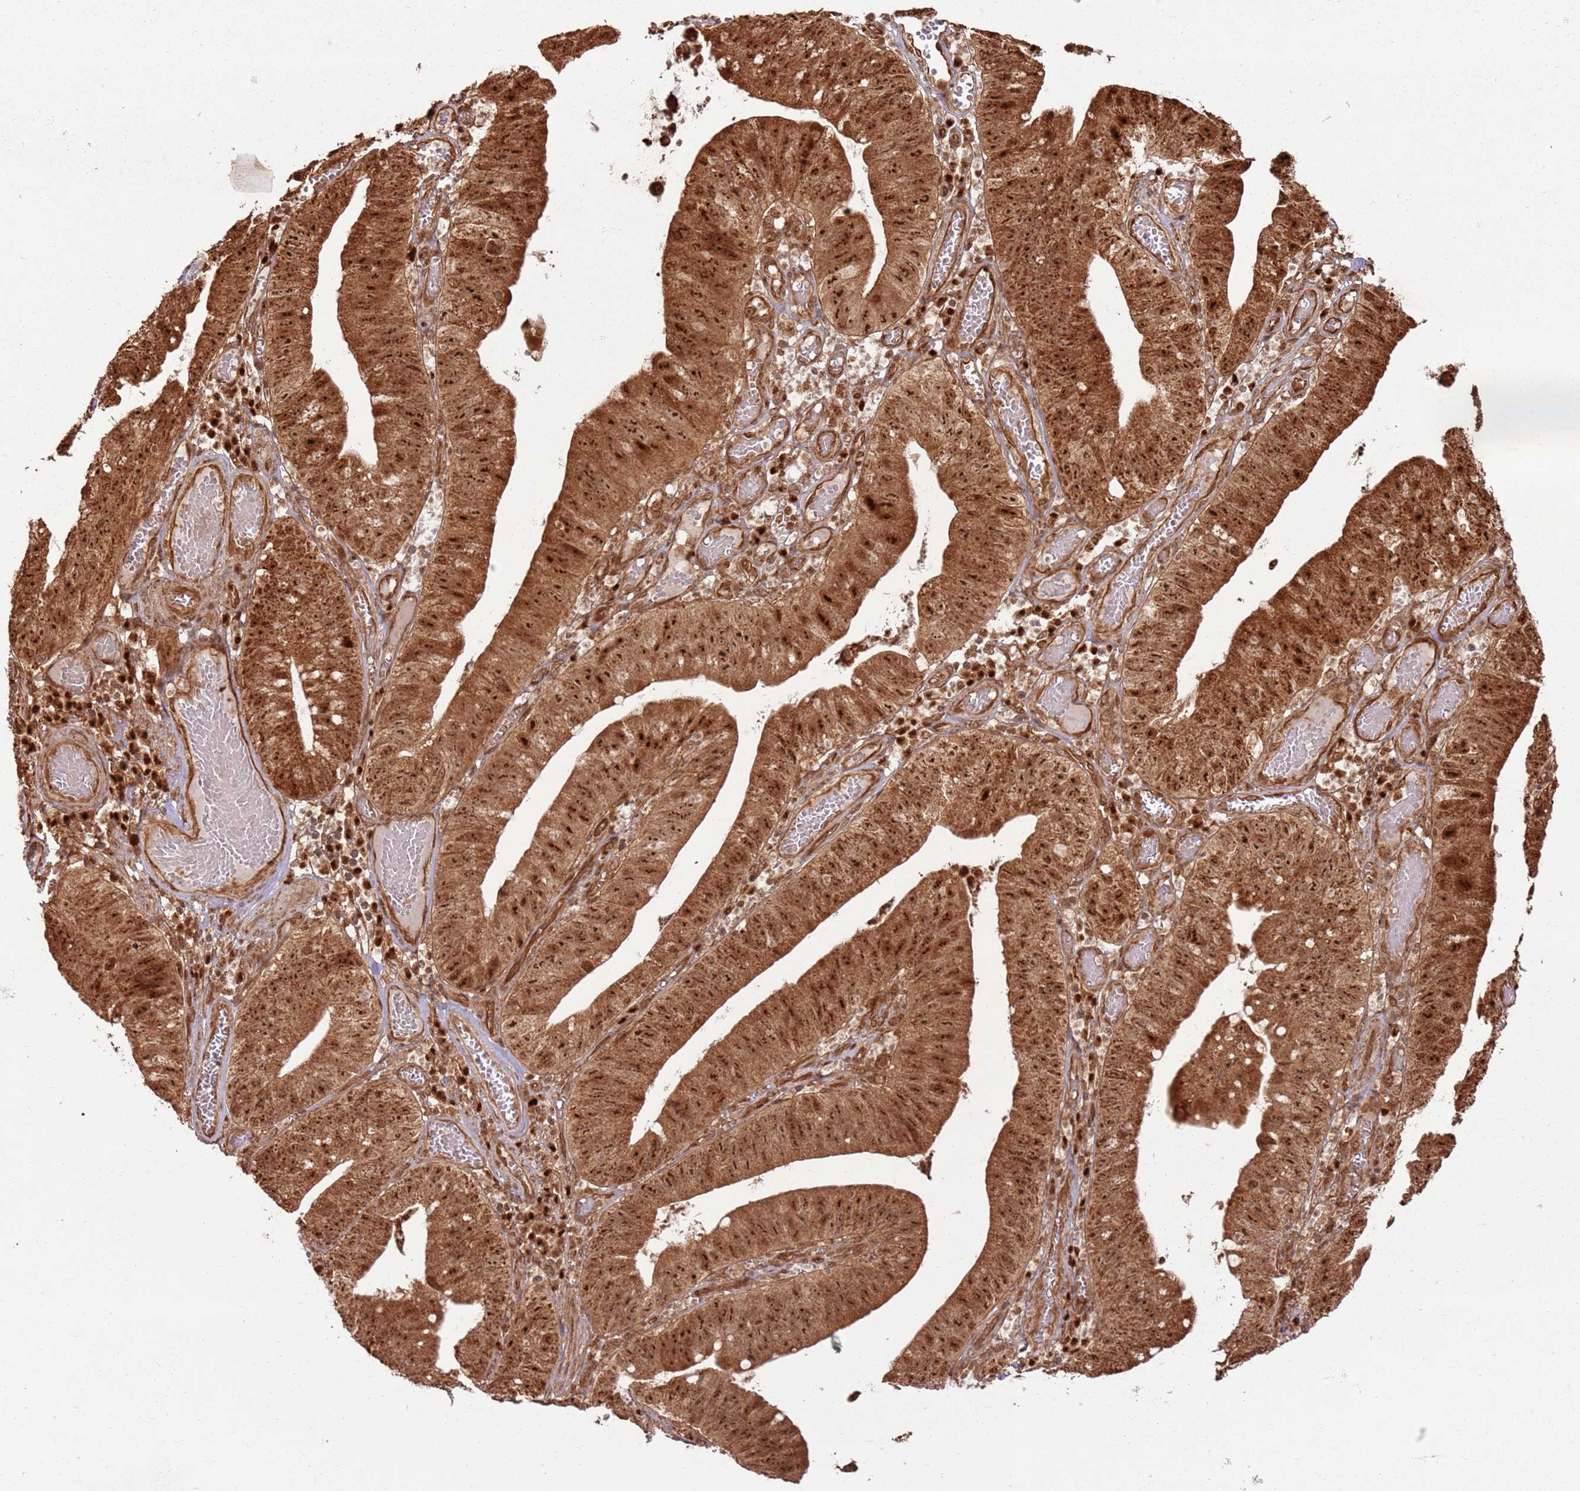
{"staining": {"intensity": "strong", "quantity": ">75%", "location": "cytoplasmic/membranous,nuclear"}, "tissue": "stomach cancer", "cell_type": "Tumor cells", "image_type": "cancer", "snomed": [{"axis": "morphology", "description": "Adenocarcinoma, NOS"}, {"axis": "topography", "description": "Stomach"}], "caption": "Immunohistochemistry histopathology image of neoplastic tissue: adenocarcinoma (stomach) stained using immunohistochemistry (IHC) displays high levels of strong protein expression localized specifically in the cytoplasmic/membranous and nuclear of tumor cells, appearing as a cytoplasmic/membranous and nuclear brown color.", "gene": "TBC1D13", "patient": {"sex": "male", "age": 59}}